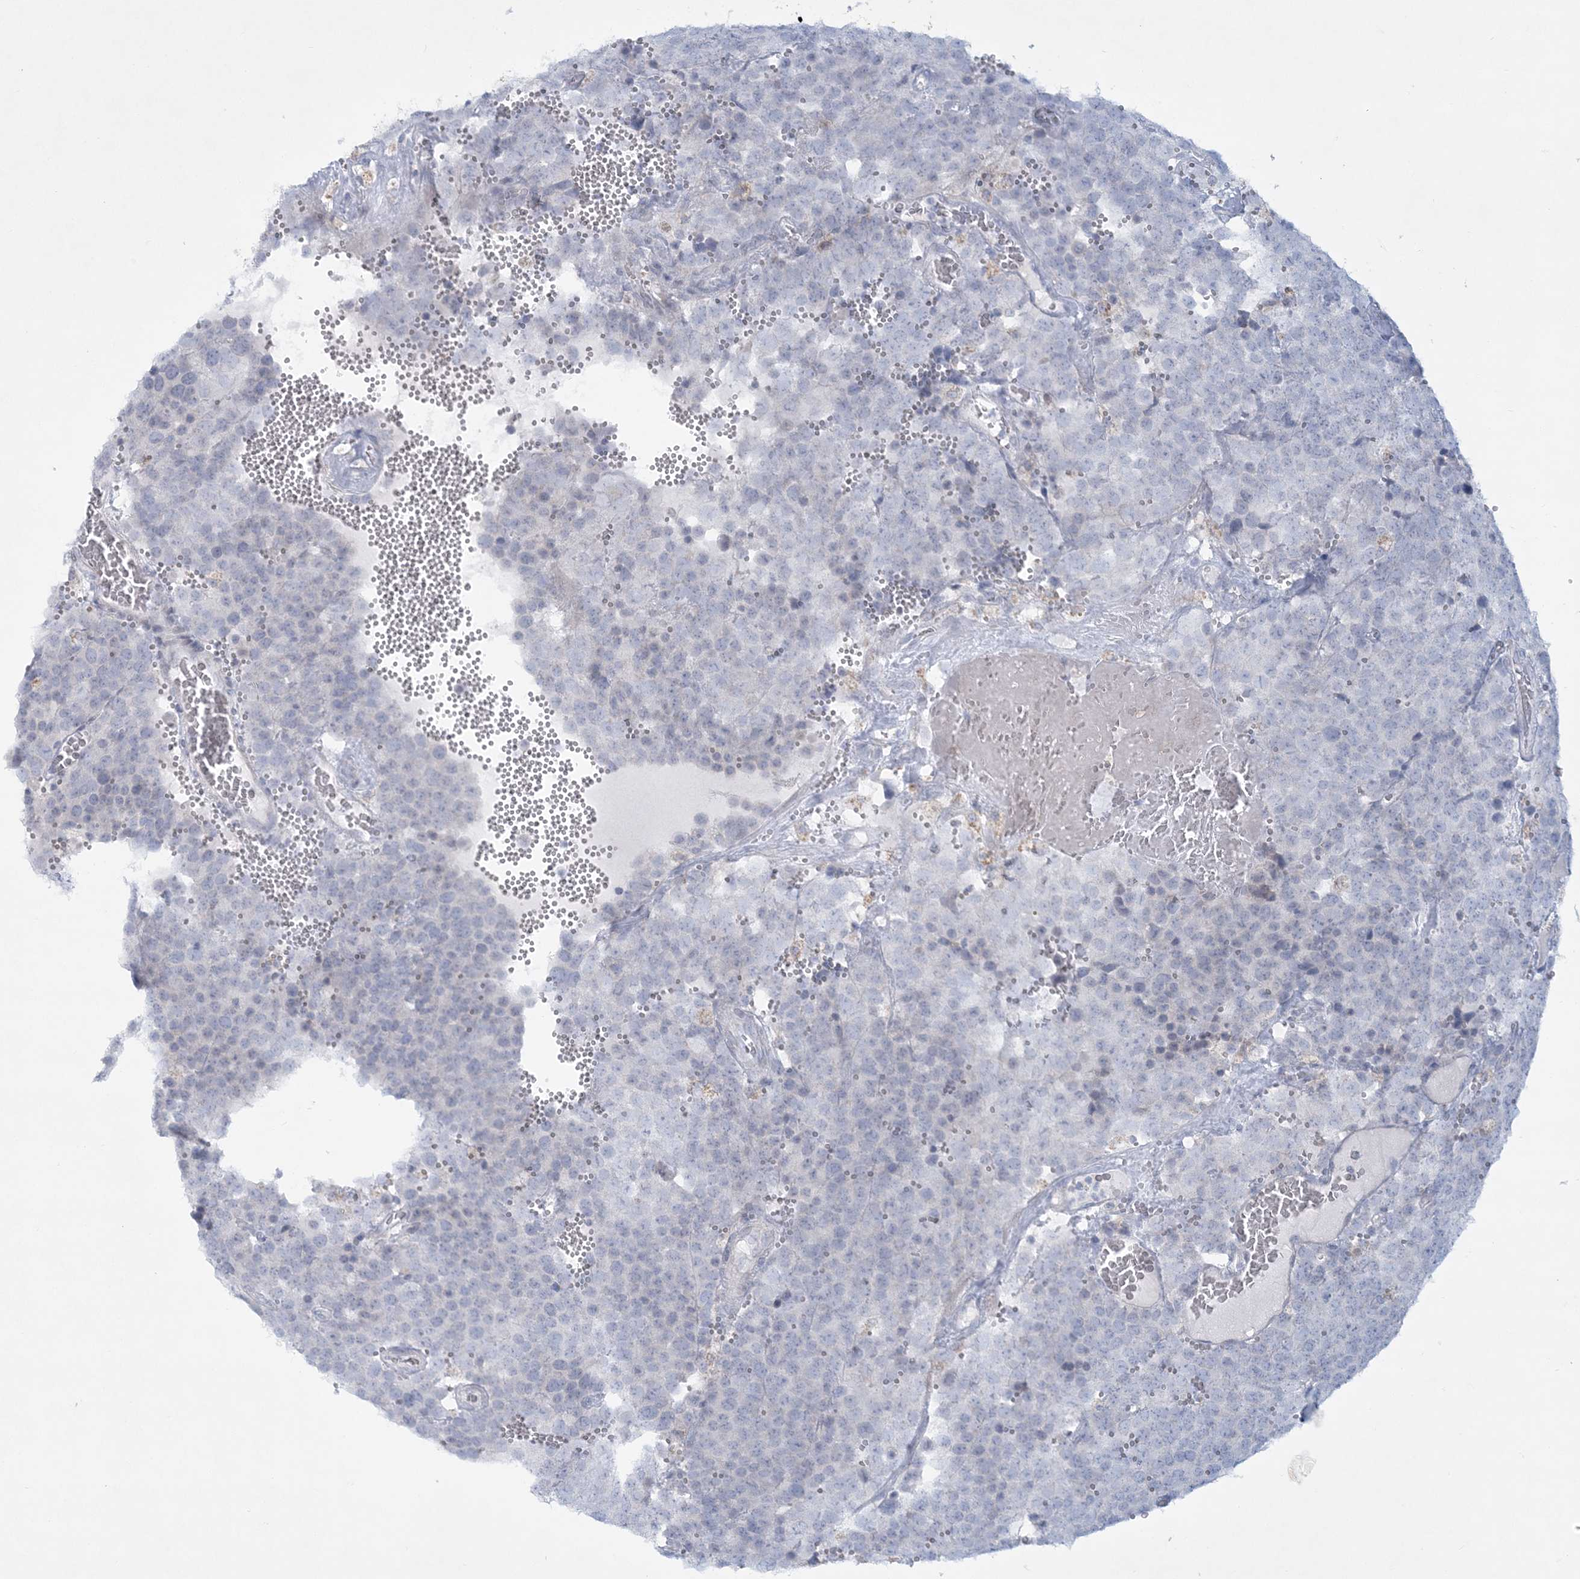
{"staining": {"intensity": "negative", "quantity": "none", "location": "none"}, "tissue": "testis cancer", "cell_type": "Tumor cells", "image_type": "cancer", "snomed": [{"axis": "morphology", "description": "Seminoma, NOS"}, {"axis": "topography", "description": "Testis"}], "caption": "A histopathology image of human seminoma (testis) is negative for staining in tumor cells.", "gene": "TBC1D7", "patient": {"sex": "male", "age": 71}}